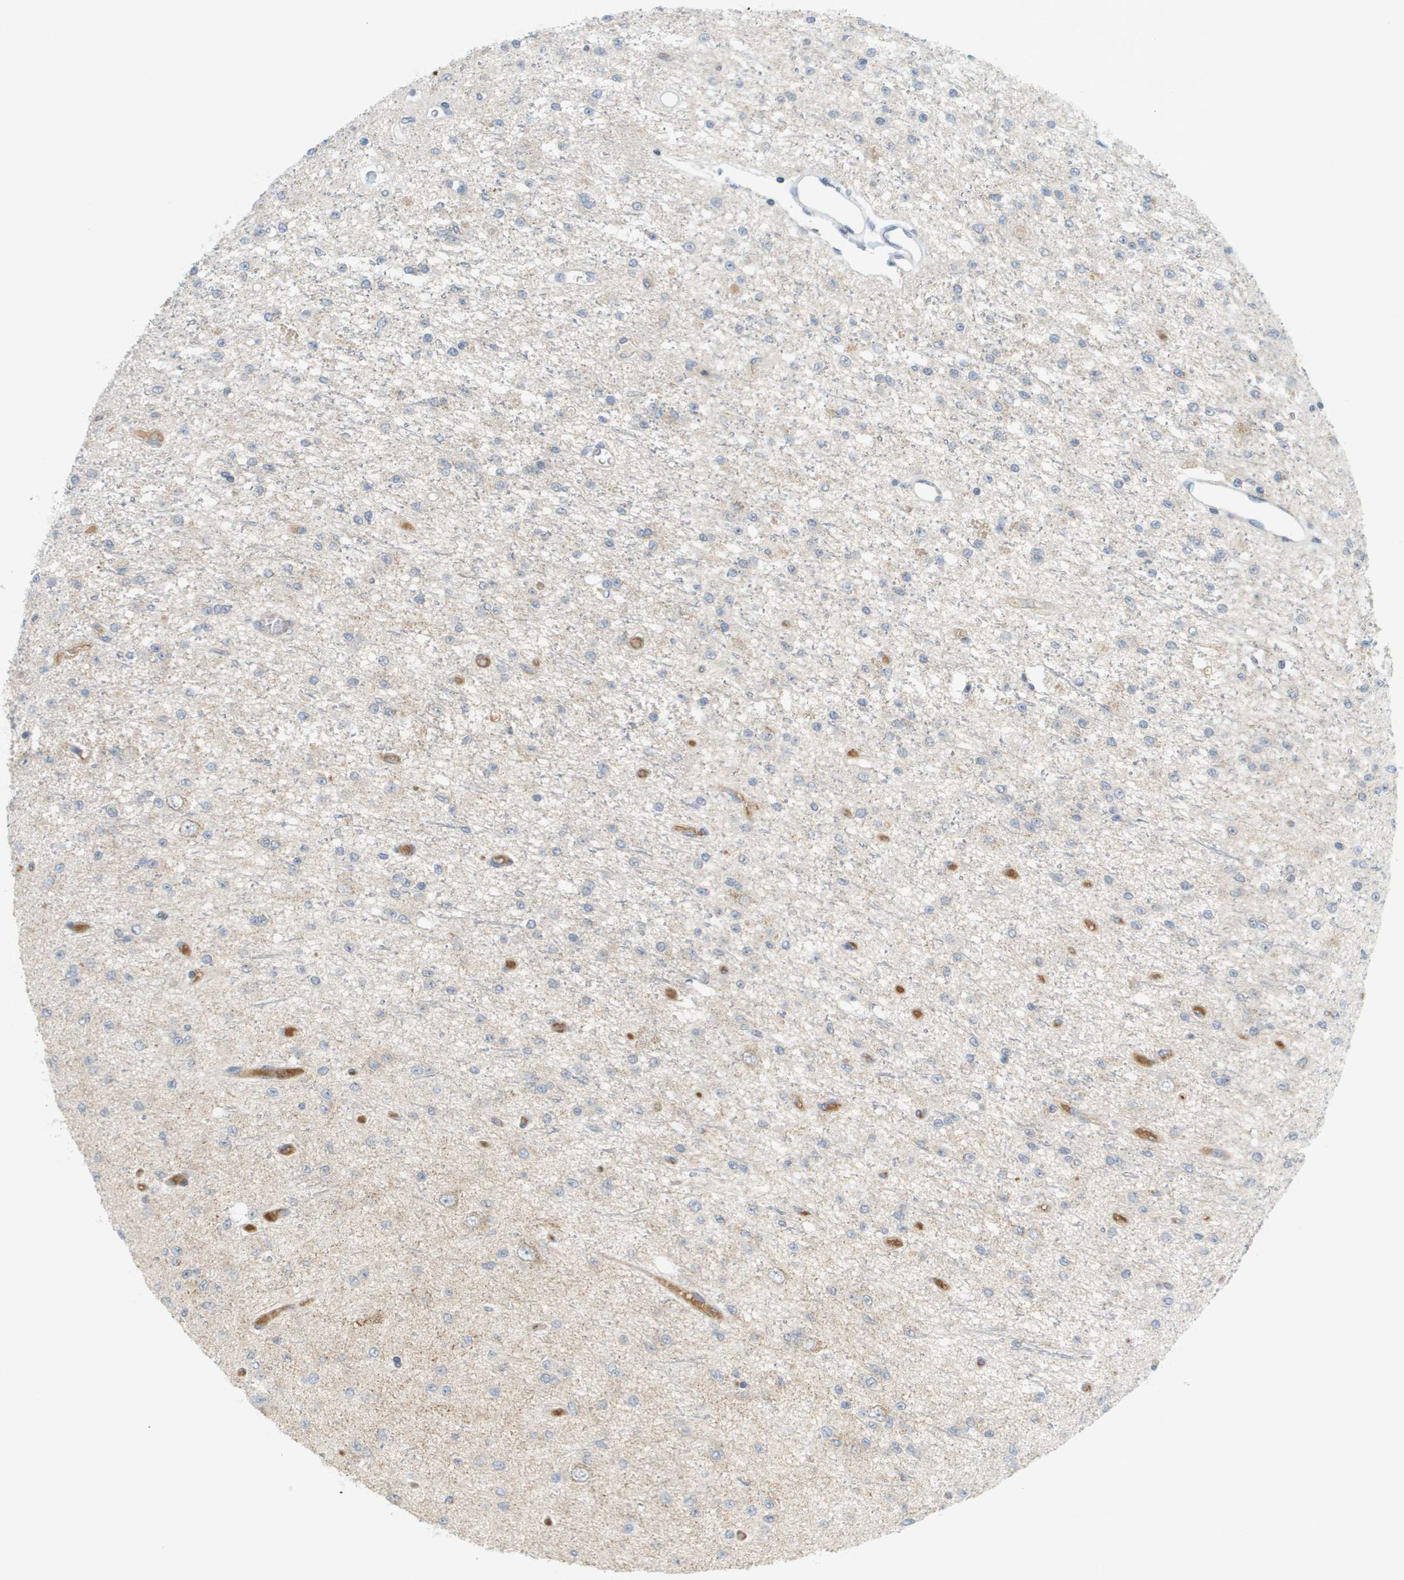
{"staining": {"intensity": "weak", "quantity": "<25%", "location": "cytoplasmic/membranous"}, "tissue": "glioma", "cell_type": "Tumor cells", "image_type": "cancer", "snomed": [{"axis": "morphology", "description": "Glioma, malignant, Low grade"}, {"axis": "topography", "description": "Brain"}], "caption": "Immunohistochemistry of human glioma reveals no staining in tumor cells.", "gene": "PROC", "patient": {"sex": "male", "age": 38}}